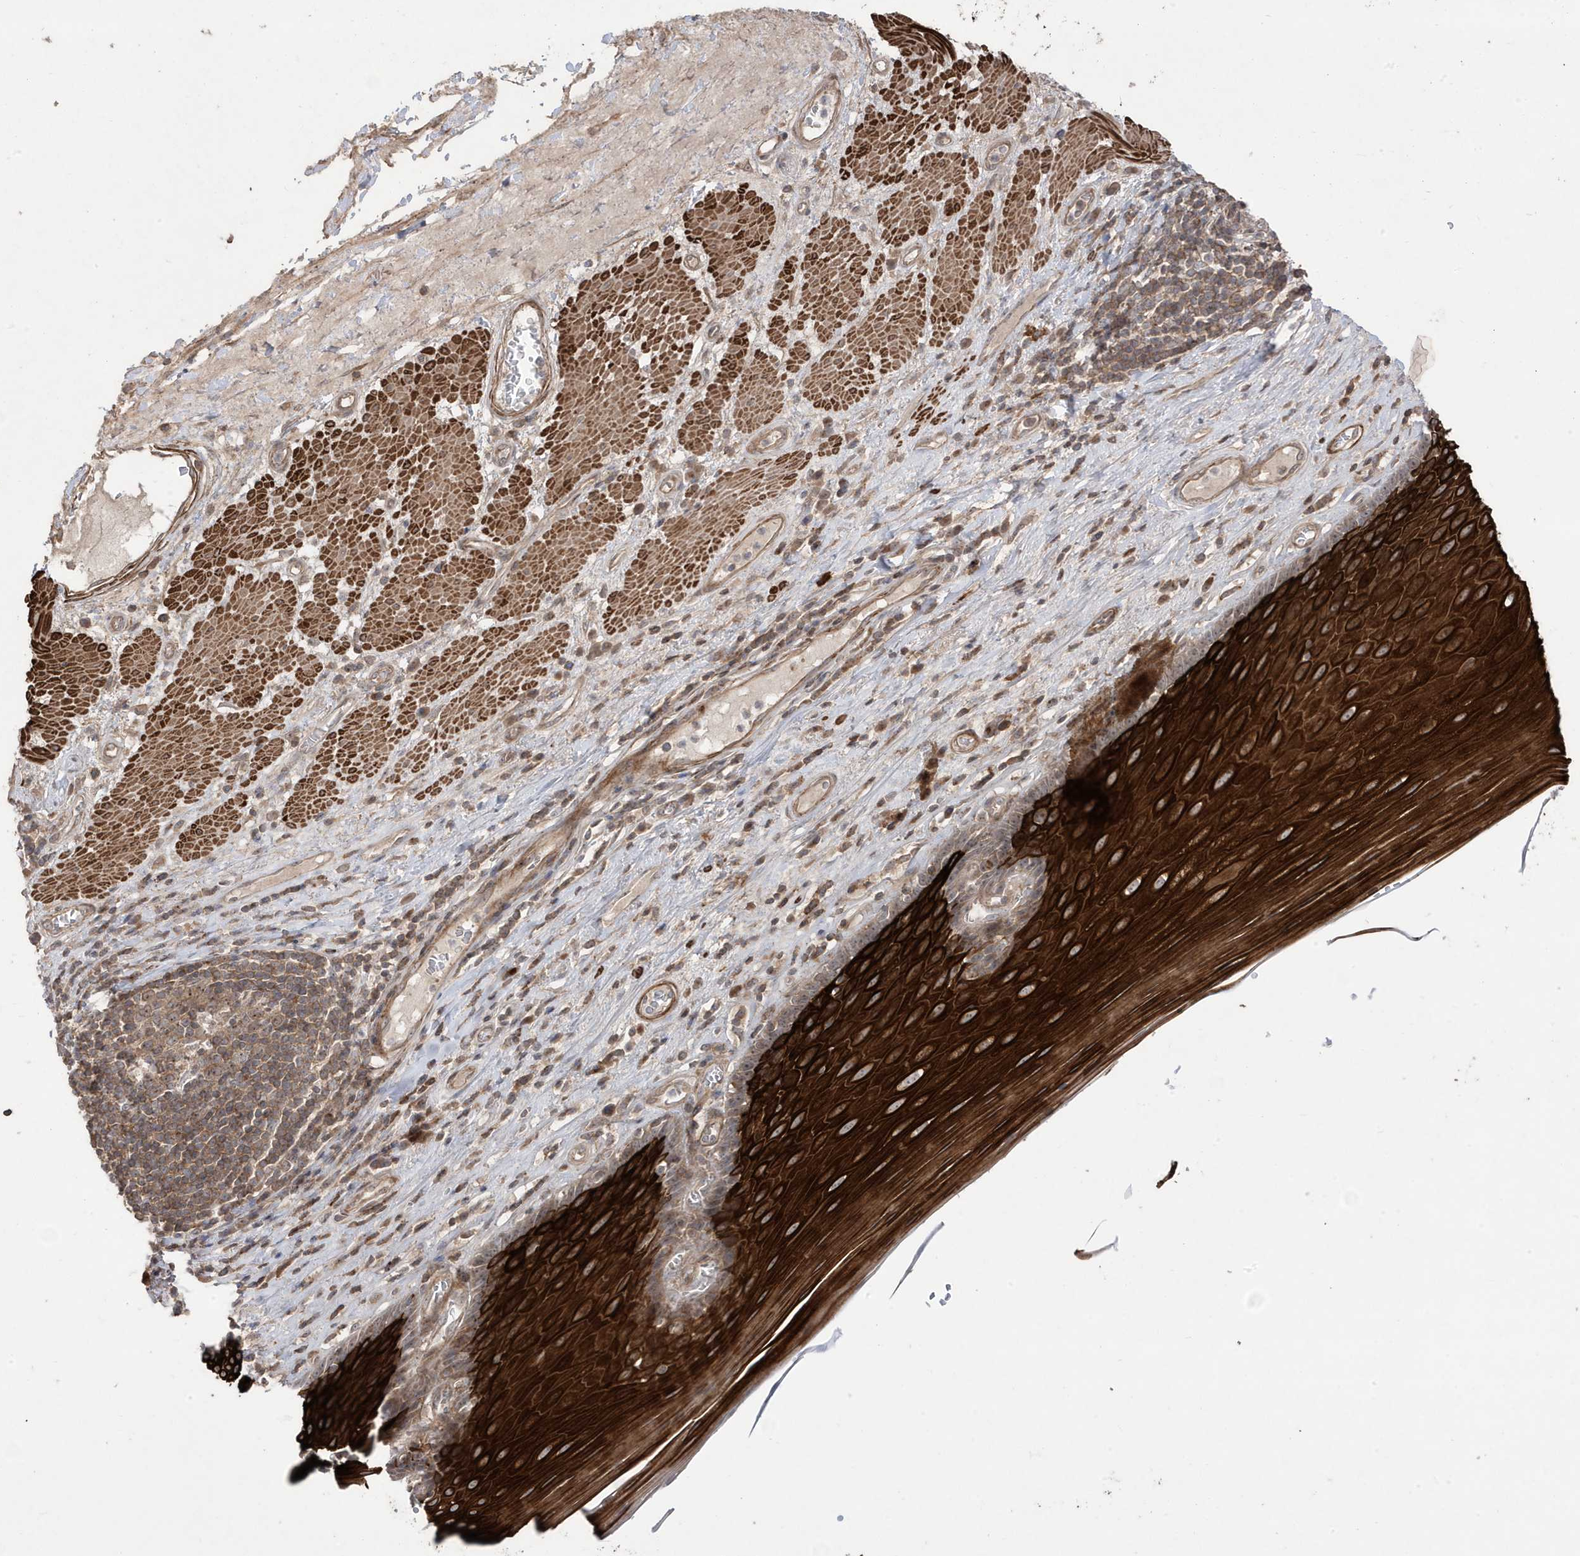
{"staining": {"intensity": "strong", "quantity": ">75%", "location": "cytoplasmic/membranous"}, "tissue": "esophagus", "cell_type": "Squamous epithelial cells", "image_type": "normal", "snomed": [{"axis": "morphology", "description": "Normal tissue, NOS"}, {"axis": "topography", "description": "Esophagus"}], "caption": "IHC of benign human esophagus displays high levels of strong cytoplasmic/membranous expression in approximately >75% of squamous epithelial cells.", "gene": "CETN3", "patient": {"sex": "male", "age": 62}}